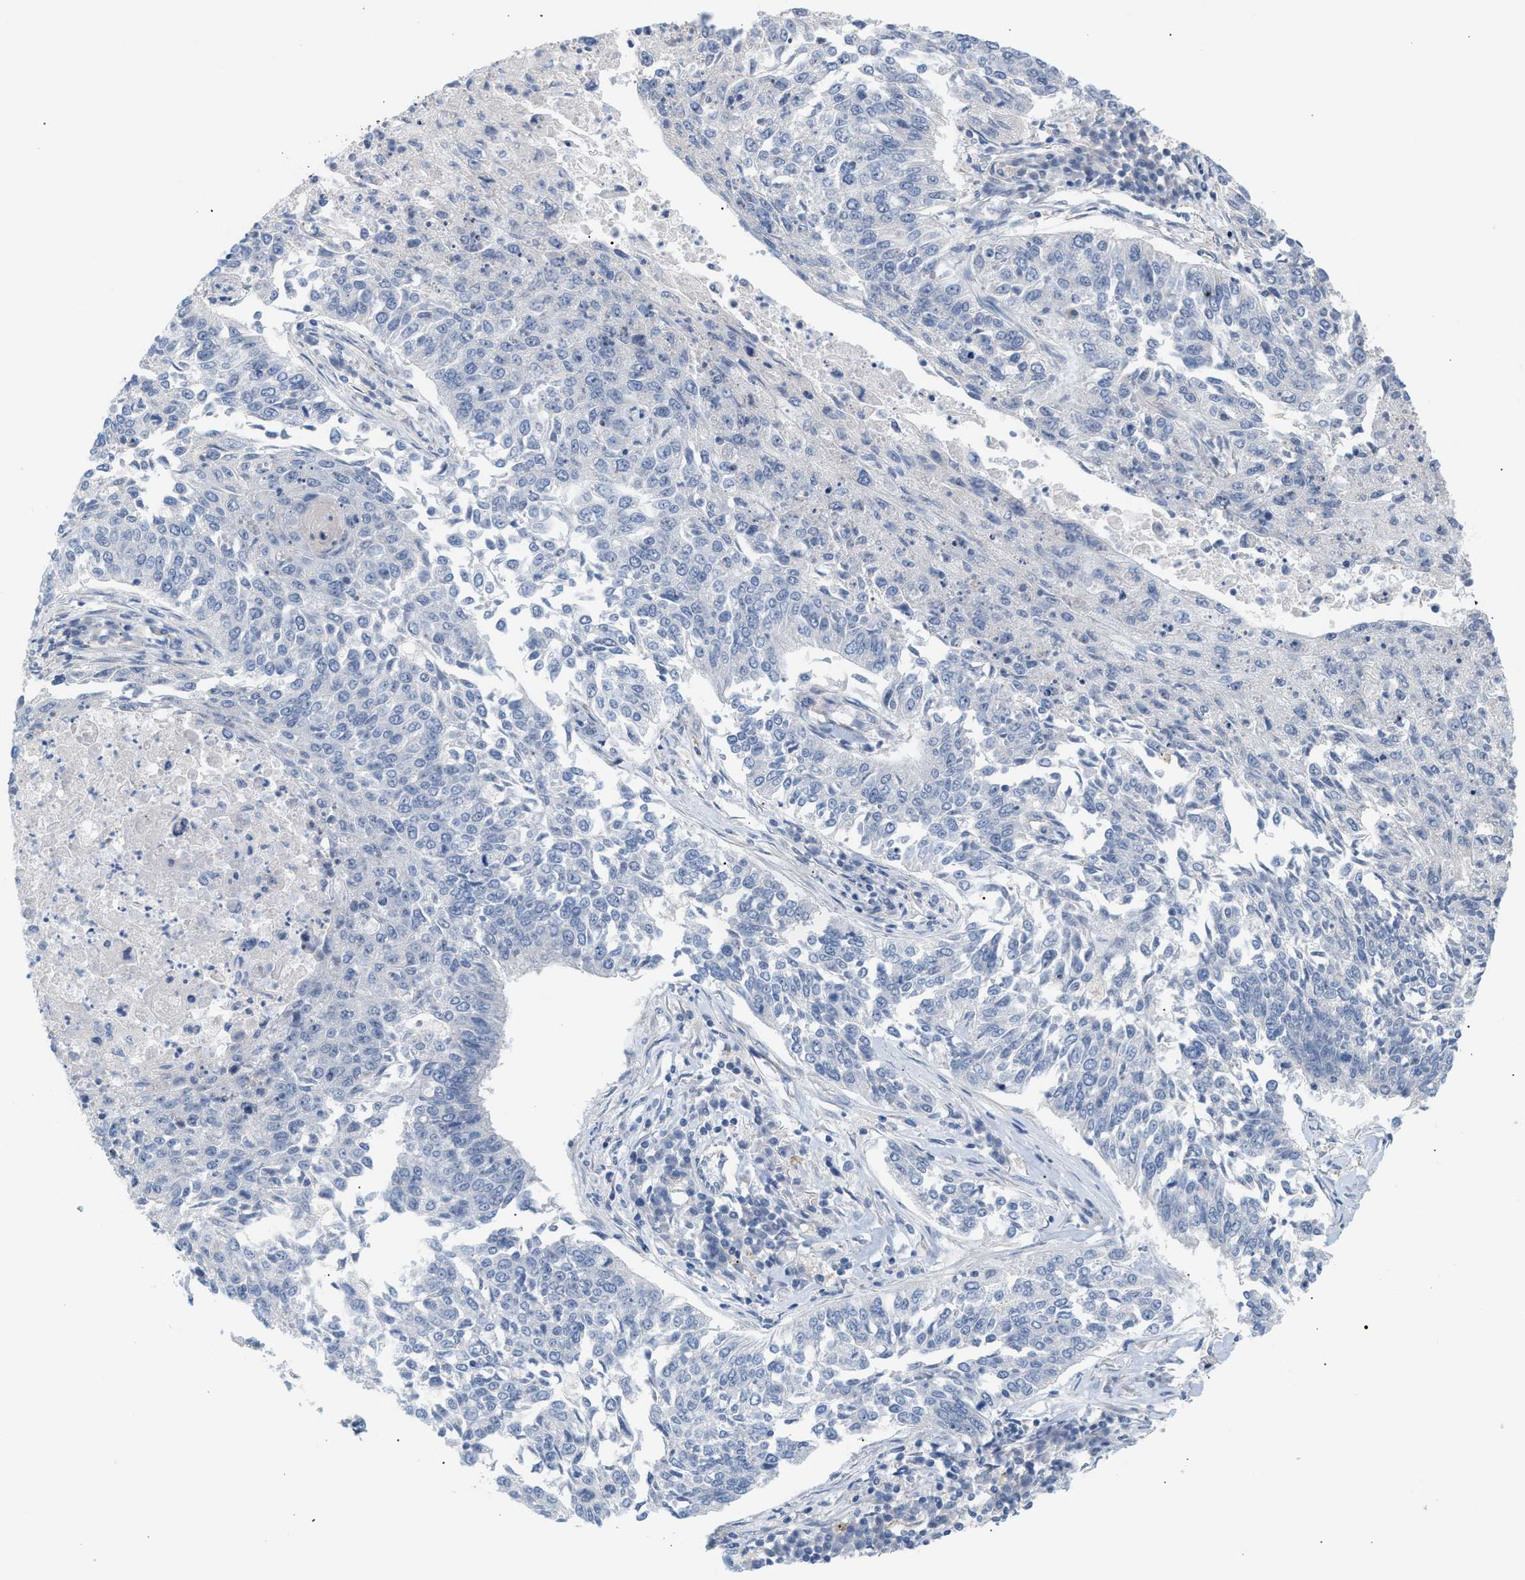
{"staining": {"intensity": "negative", "quantity": "none", "location": "none"}, "tissue": "lung cancer", "cell_type": "Tumor cells", "image_type": "cancer", "snomed": [{"axis": "morphology", "description": "Normal tissue, NOS"}, {"axis": "morphology", "description": "Squamous cell carcinoma, NOS"}, {"axis": "topography", "description": "Cartilage tissue"}, {"axis": "topography", "description": "Bronchus"}, {"axis": "topography", "description": "Lung"}], "caption": "Immunohistochemistry of human squamous cell carcinoma (lung) demonstrates no positivity in tumor cells.", "gene": "LRCH1", "patient": {"sex": "female", "age": 49}}